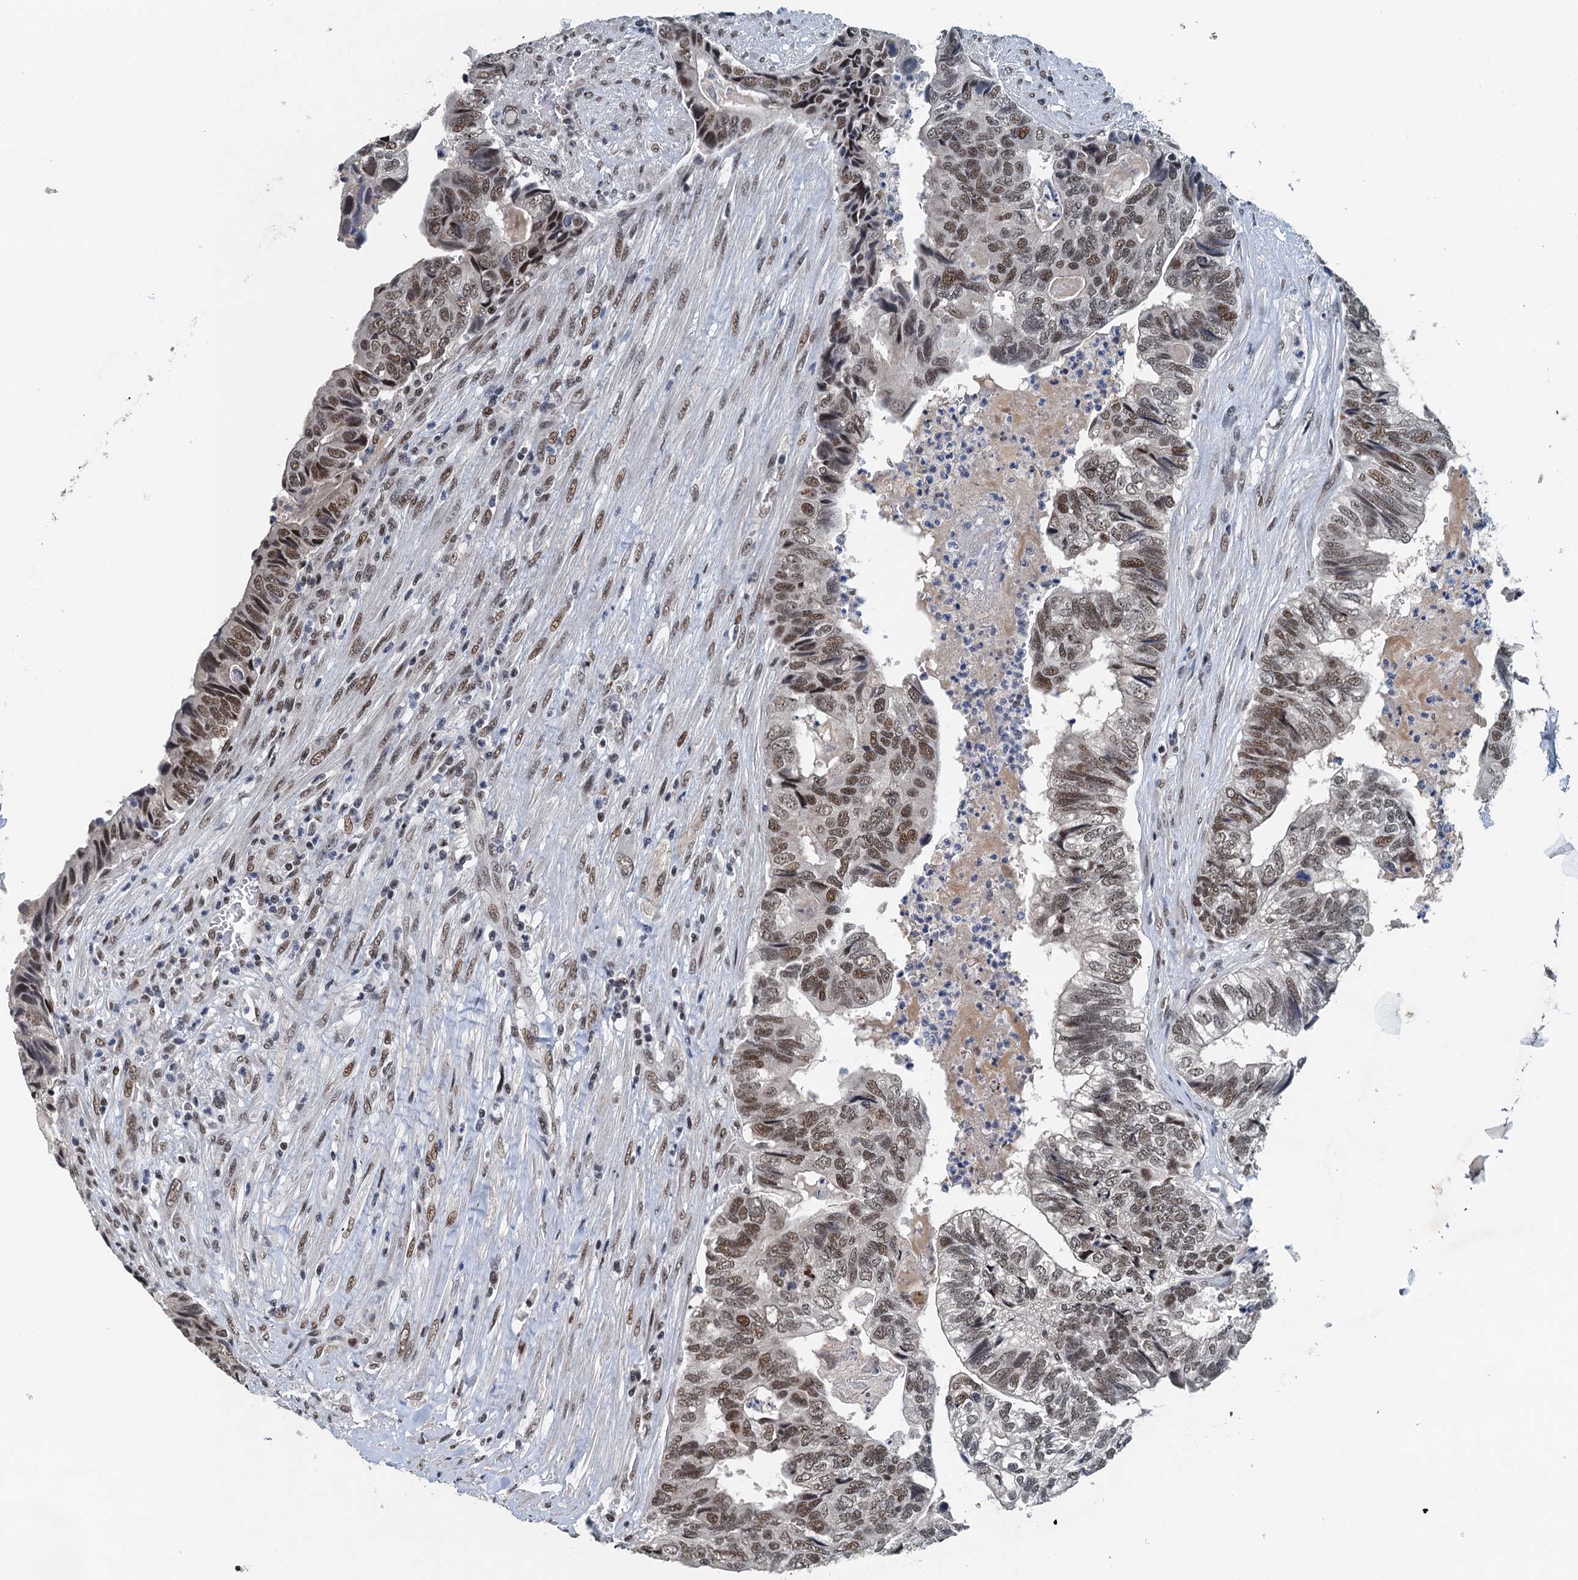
{"staining": {"intensity": "moderate", "quantity": ">75%", "location": "nuclear"}, "tissue": "colorectal cancer", "cell_type": "Tumor cells", "image_type": "cancer", "snomed": [{"axis": "morphology", "description": "Adenocarcinoma, NOS"}, {"axis": "topography", "description": "Colon"}], "caption": "Adenocarcinoma (colorectal) was stained to show a protein in brown. There is medium levels of moderate nuclear positivity in about >75% of tumor cells.", "gene": "MTA3", "patient": {"sex": "female", "age": 67}}